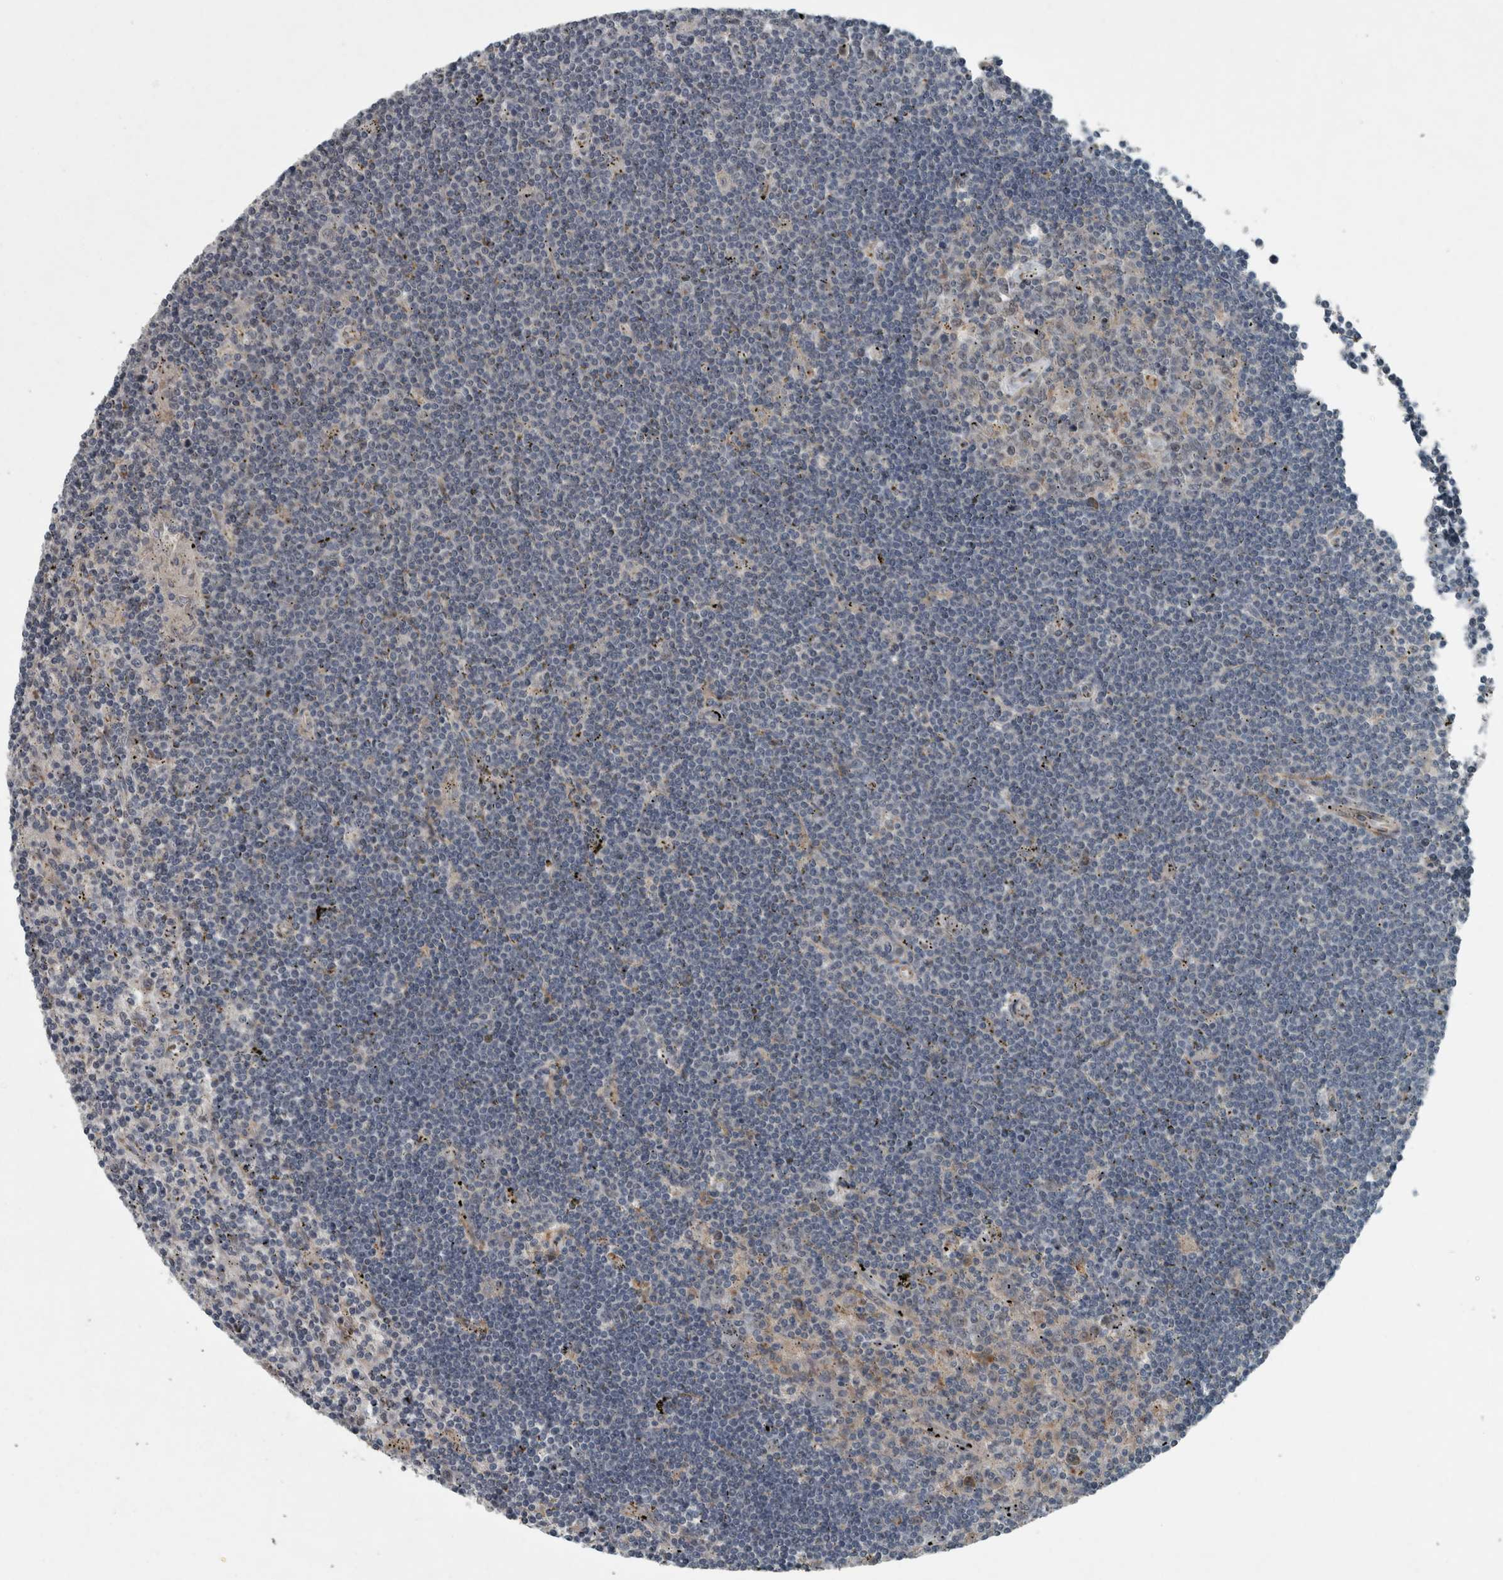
{"staining": {"intensity": "negative", "quantity": "none", "location": "none"}, "tissue": "lymphoma", "cell_type": "Tumor cells", "image_type": "cancer", "snomed": [{"axis": "morphology", "description": "Malignant lymphoma, non-Hodgkin's type, Low grade"}, {"axis": "topography", "description": "Spleen"}], "caption": "DAB immunohistochemical staining of human low-grade malignant lymphoma, non-Hodgkin's type reveals no significant staining in tumor cells.", "gene": "ZNF345", "patient": {"sex": "male", "age": 76}}